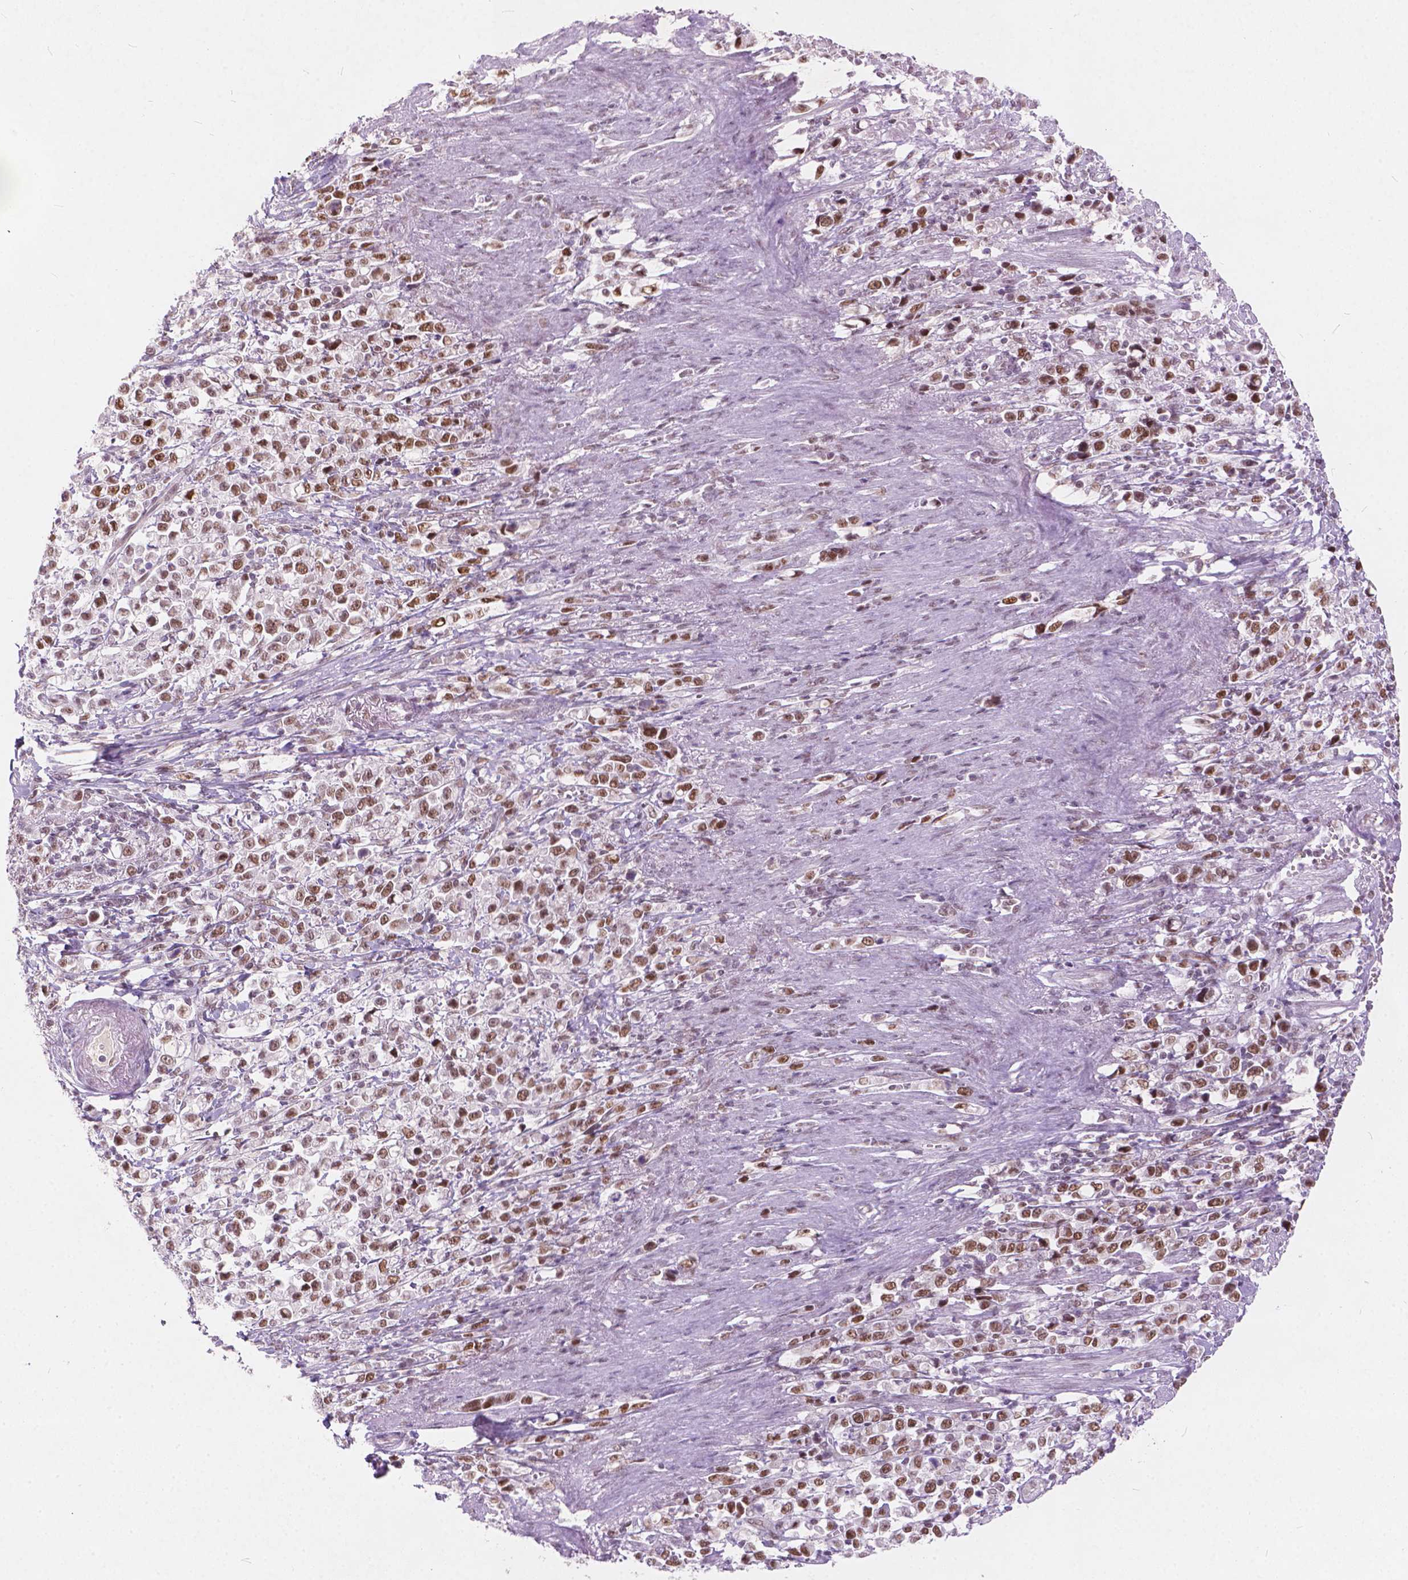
{"staining": {"intensity": "moderate", "quantity": ">75%", "location": "nuclear"}, "tissue": "stomach cancer", "cell_type": "Tumor cells", "image_type": "cancer", "snomed": [{"axis": "morphology", "description": "Adenocarcinoma, NOS"}, {"axis": "topography", "description": "Stomach"}], "caption": "Human stomach cancer (adenocarcinoma) stained with a brown dye exhibits moderate nuclear positive expression in about >75% of tumor cells.", "gene": "FAM53A", "patient": {"sex": "male", "age": 63}}